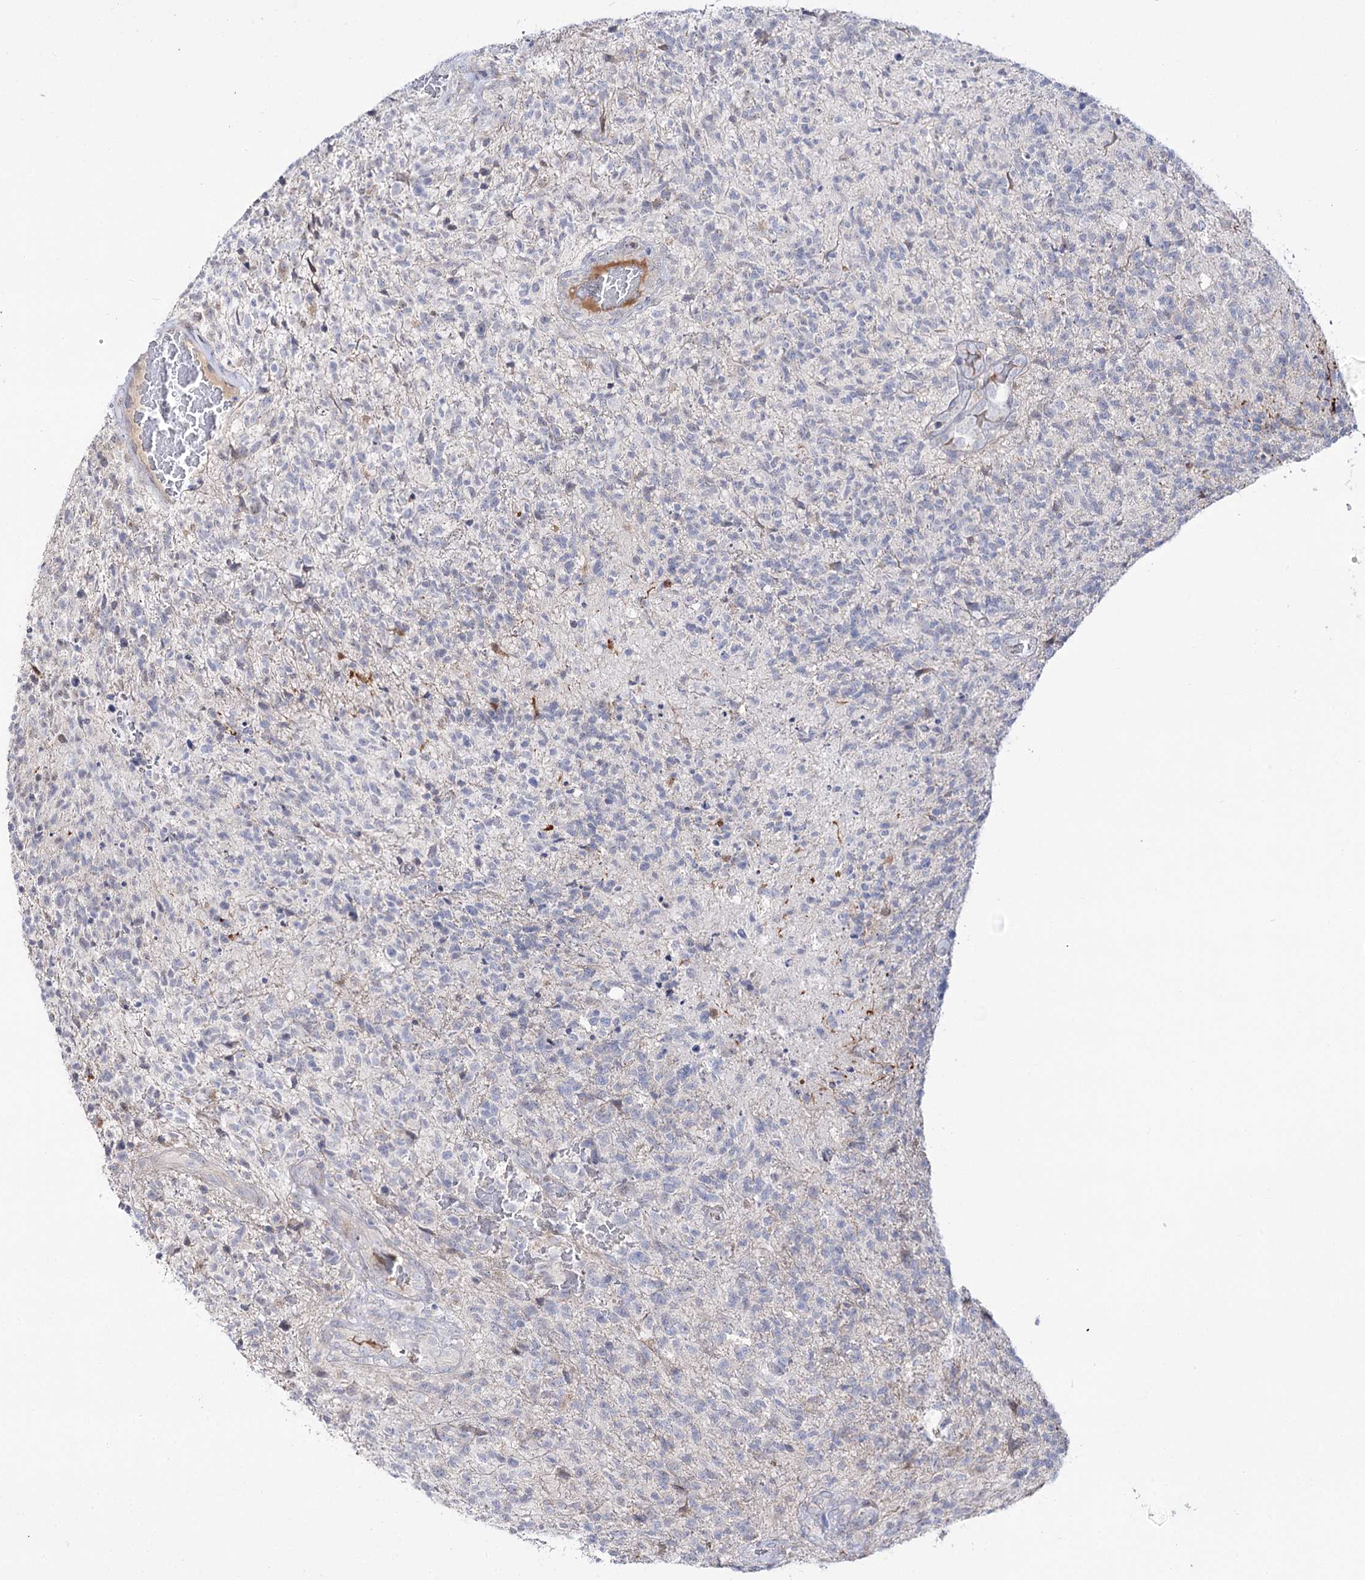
{"staining": {"intensity": "negative", "quantity": "none", "location": "none"}, "tissue": "glioma", "cell_type": "Tumor cells", "image_type": "cancer", "snomed": [{"axis": "morphology", "description": "Glioma, malignant, High grade"}, {"axis": "topography", "description": "Brain"}], "caption": "The micrograph demonstrates no significant expression in tumor cells of glioma. (IHC, brightfield microscopy, high magnification).", "gene": "C11orf80", "patient": {"sex": "male", "age": 56}}